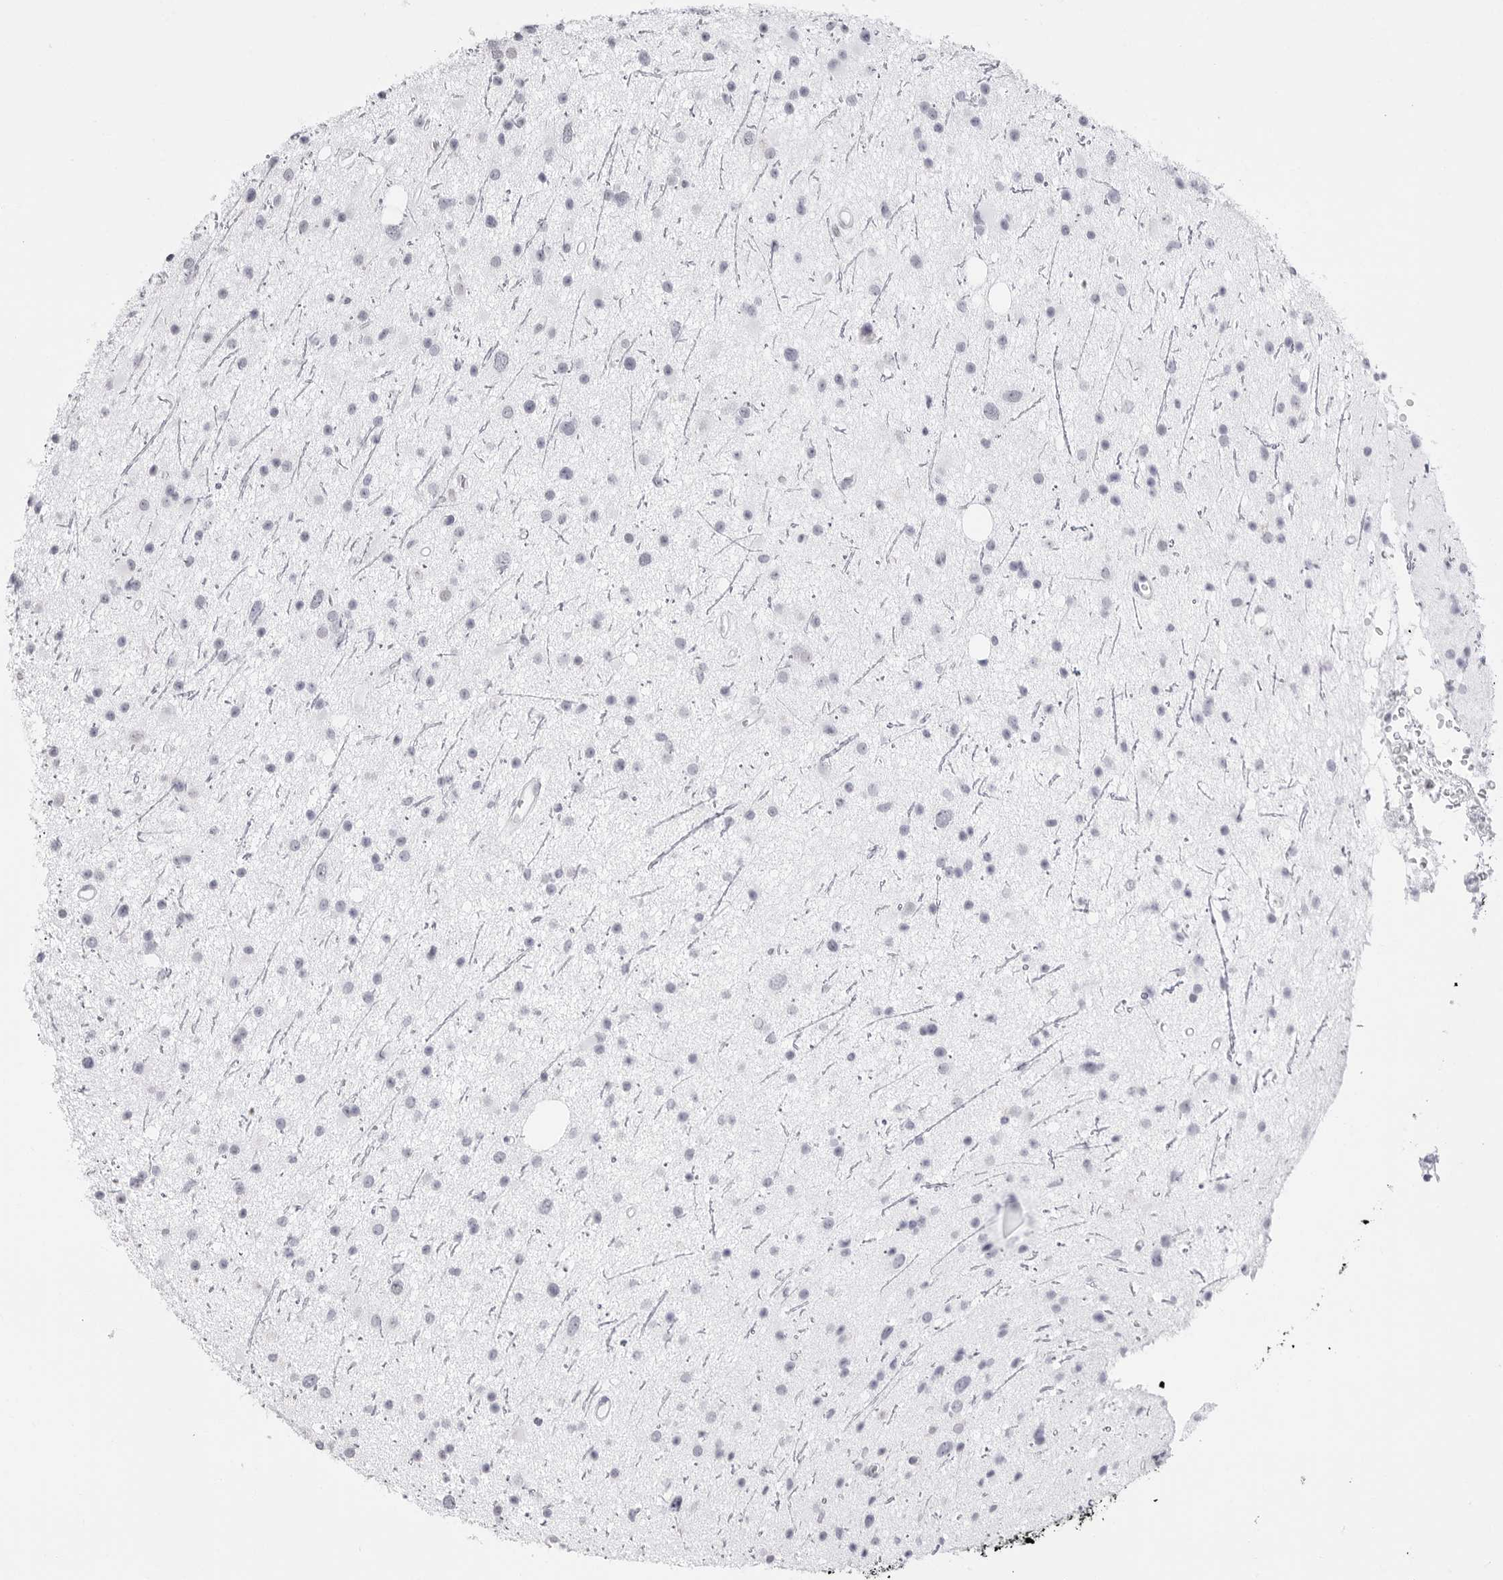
{"staining": {"intensity": "negative", "quantity": "none", "location": "none"}, "tissue": "glioma", "cell_type": "Tumor cells", "image_type": "cancer", "snomed": [{"axis": "morphology", "description": "Glioma, malignant, Low grade"}, {"axis": "topography", "description": "Cerebral cortex"}], "caption": "Tumor cells show no significant expression in malignant glioma (low-grade).", "gene": "NASP", "patient": {"sex": "female", "age": 39}}